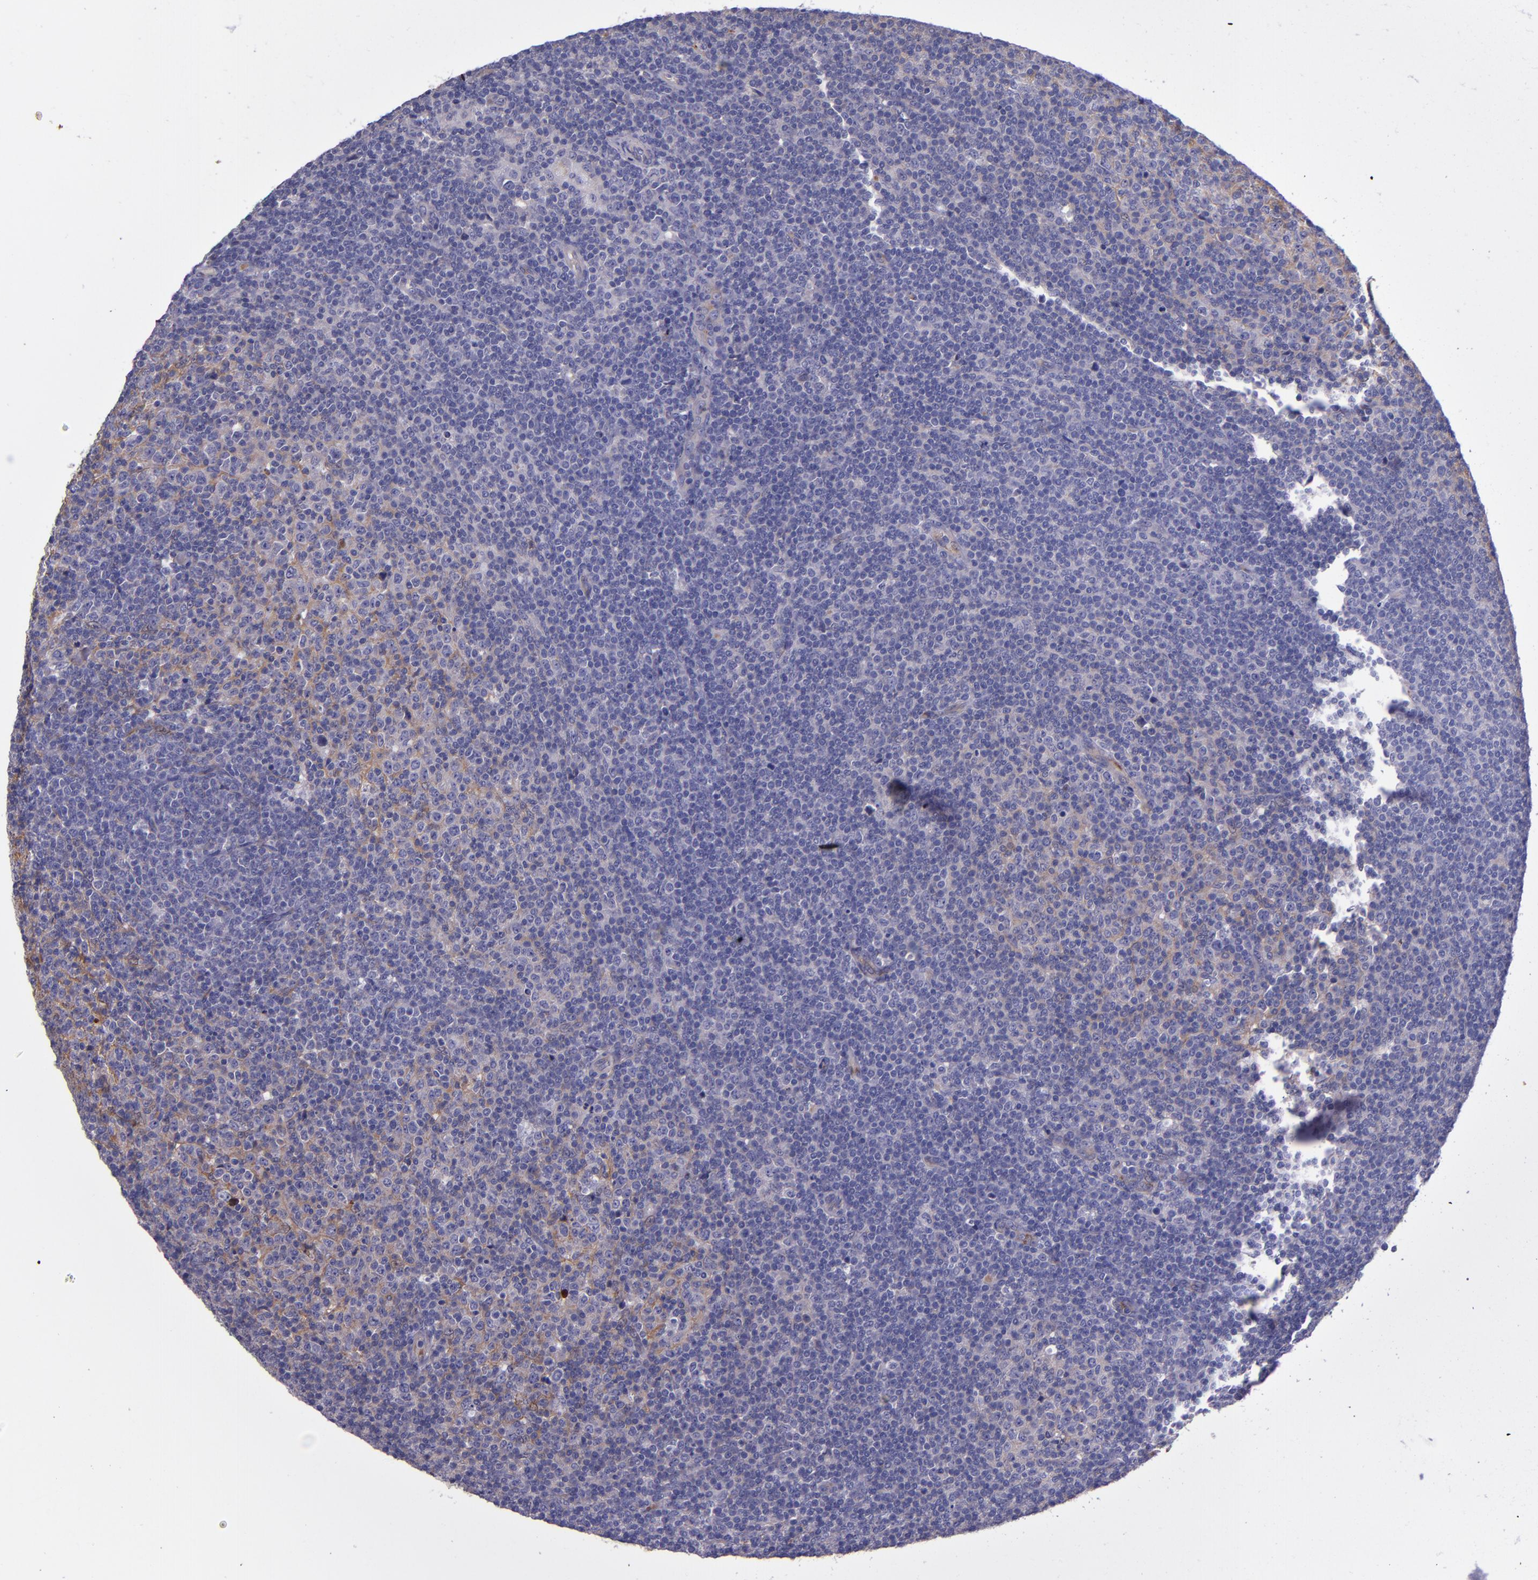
{"staining": {"intensity": "negative", "quantity": "none", "location": "none"}, "tissue": "lymphoma", "cell_type": "Tumor cells", "image_type": "cancer", "snomed": [{"axis": "morphology", "description": "Malignant lymphoma, non-Hodgkin's type, Low grade"}, {"axis": "topography", "description": "Lymph node"}], "caption": "IHC of human lymphoma exhibits no expression in tumor cells.", "gene": "CLEC3B", "patient": {"sex": "male", "age": 70}}